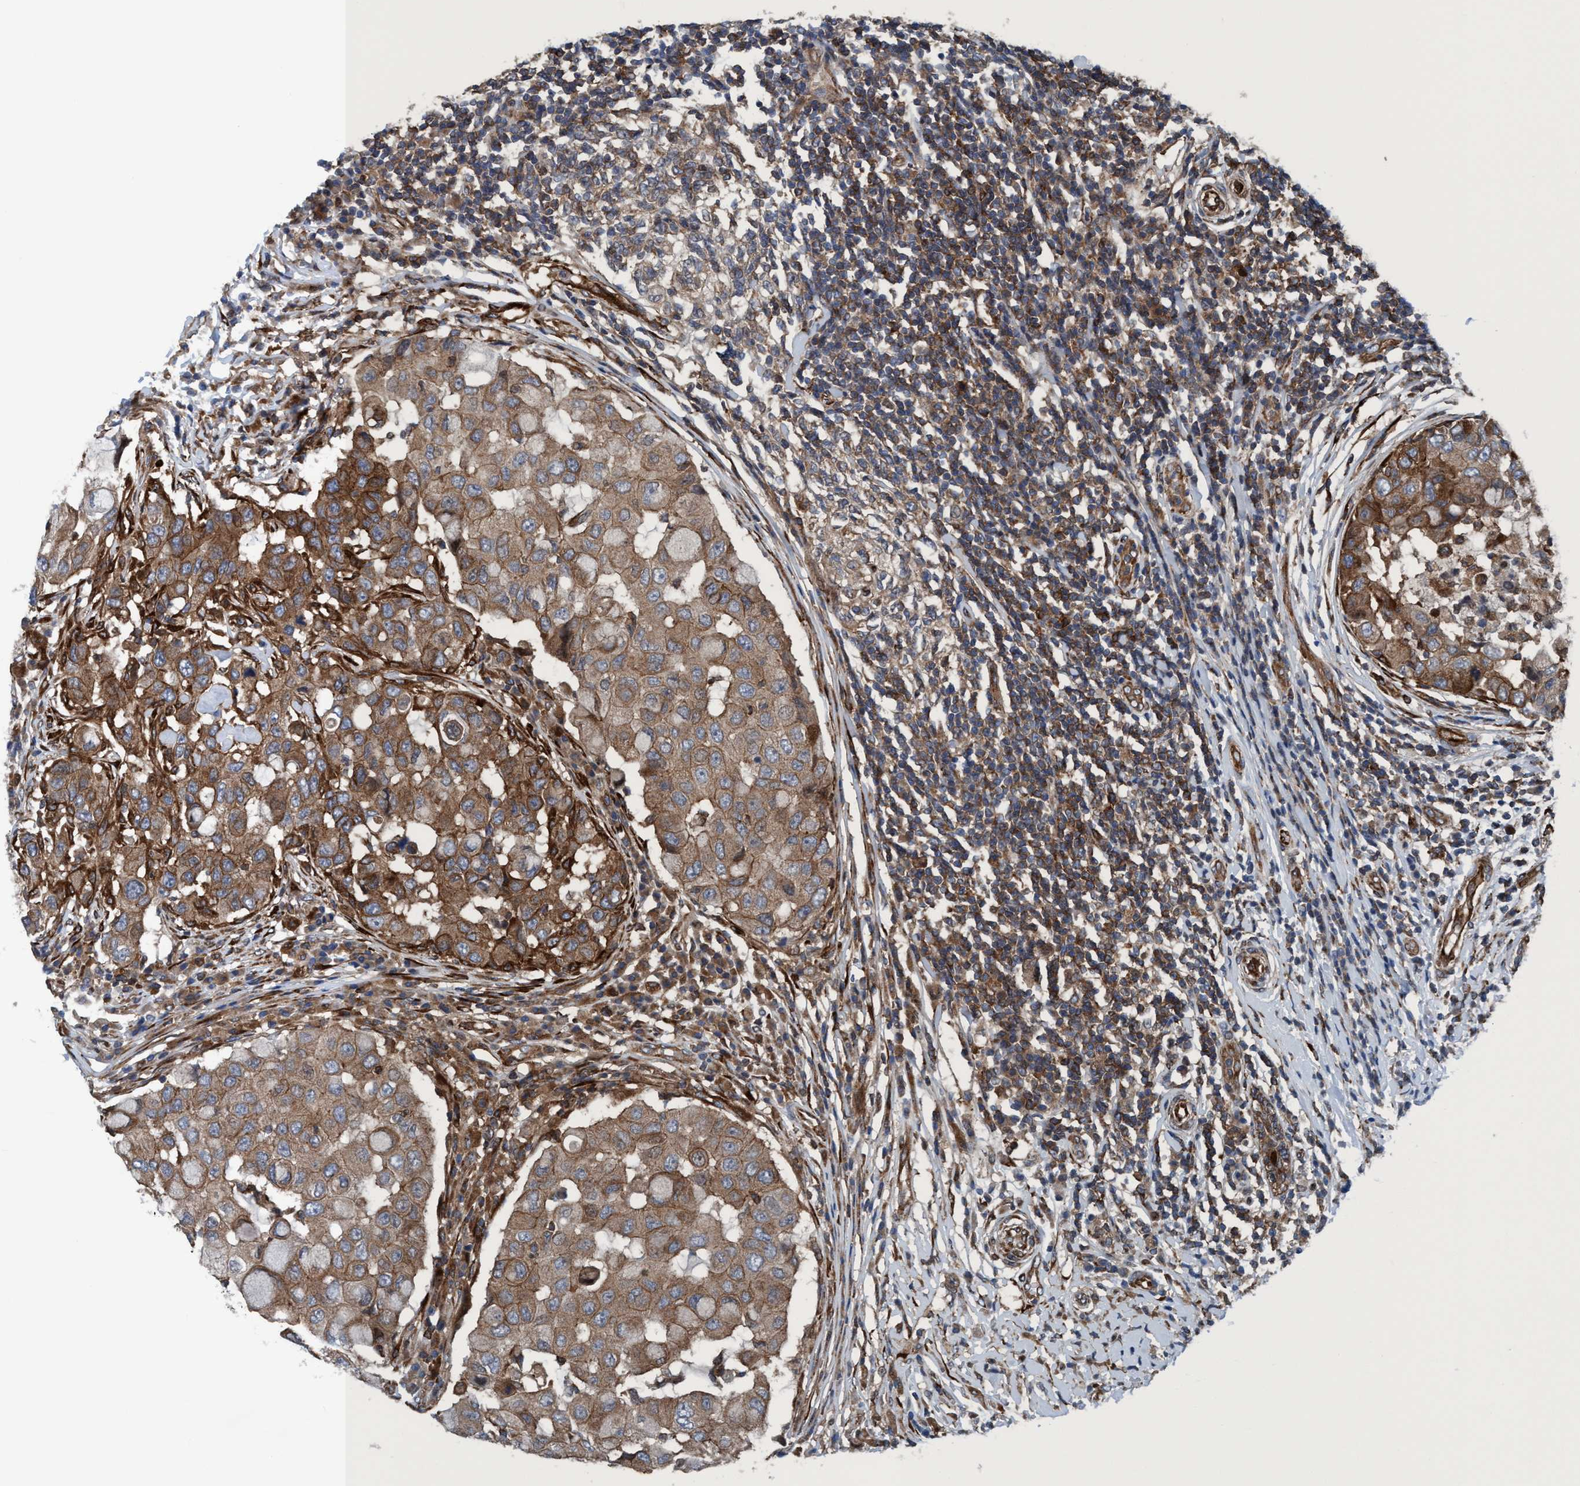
{"staining": {"intensity": "moderate", "quantity": ">75%", "location": "cytoplasmic/membranous"}, "tissue": "breast cancer", "cell_type": "Tumor cells", "image_type": "cancer", "snomed": [{"axis": "morphology", "description": "Duct carcinoma"}, {"axis": "topography", "description": "Breast"}], "caption": "Tumor cells demonstrate medium levels of moderate cytoplasmic/membranous positivity in about >75% of cells in breast intraductal carcinoma.", "gene": "NMT1", "patient": {"sex": "female", "age": 27}}